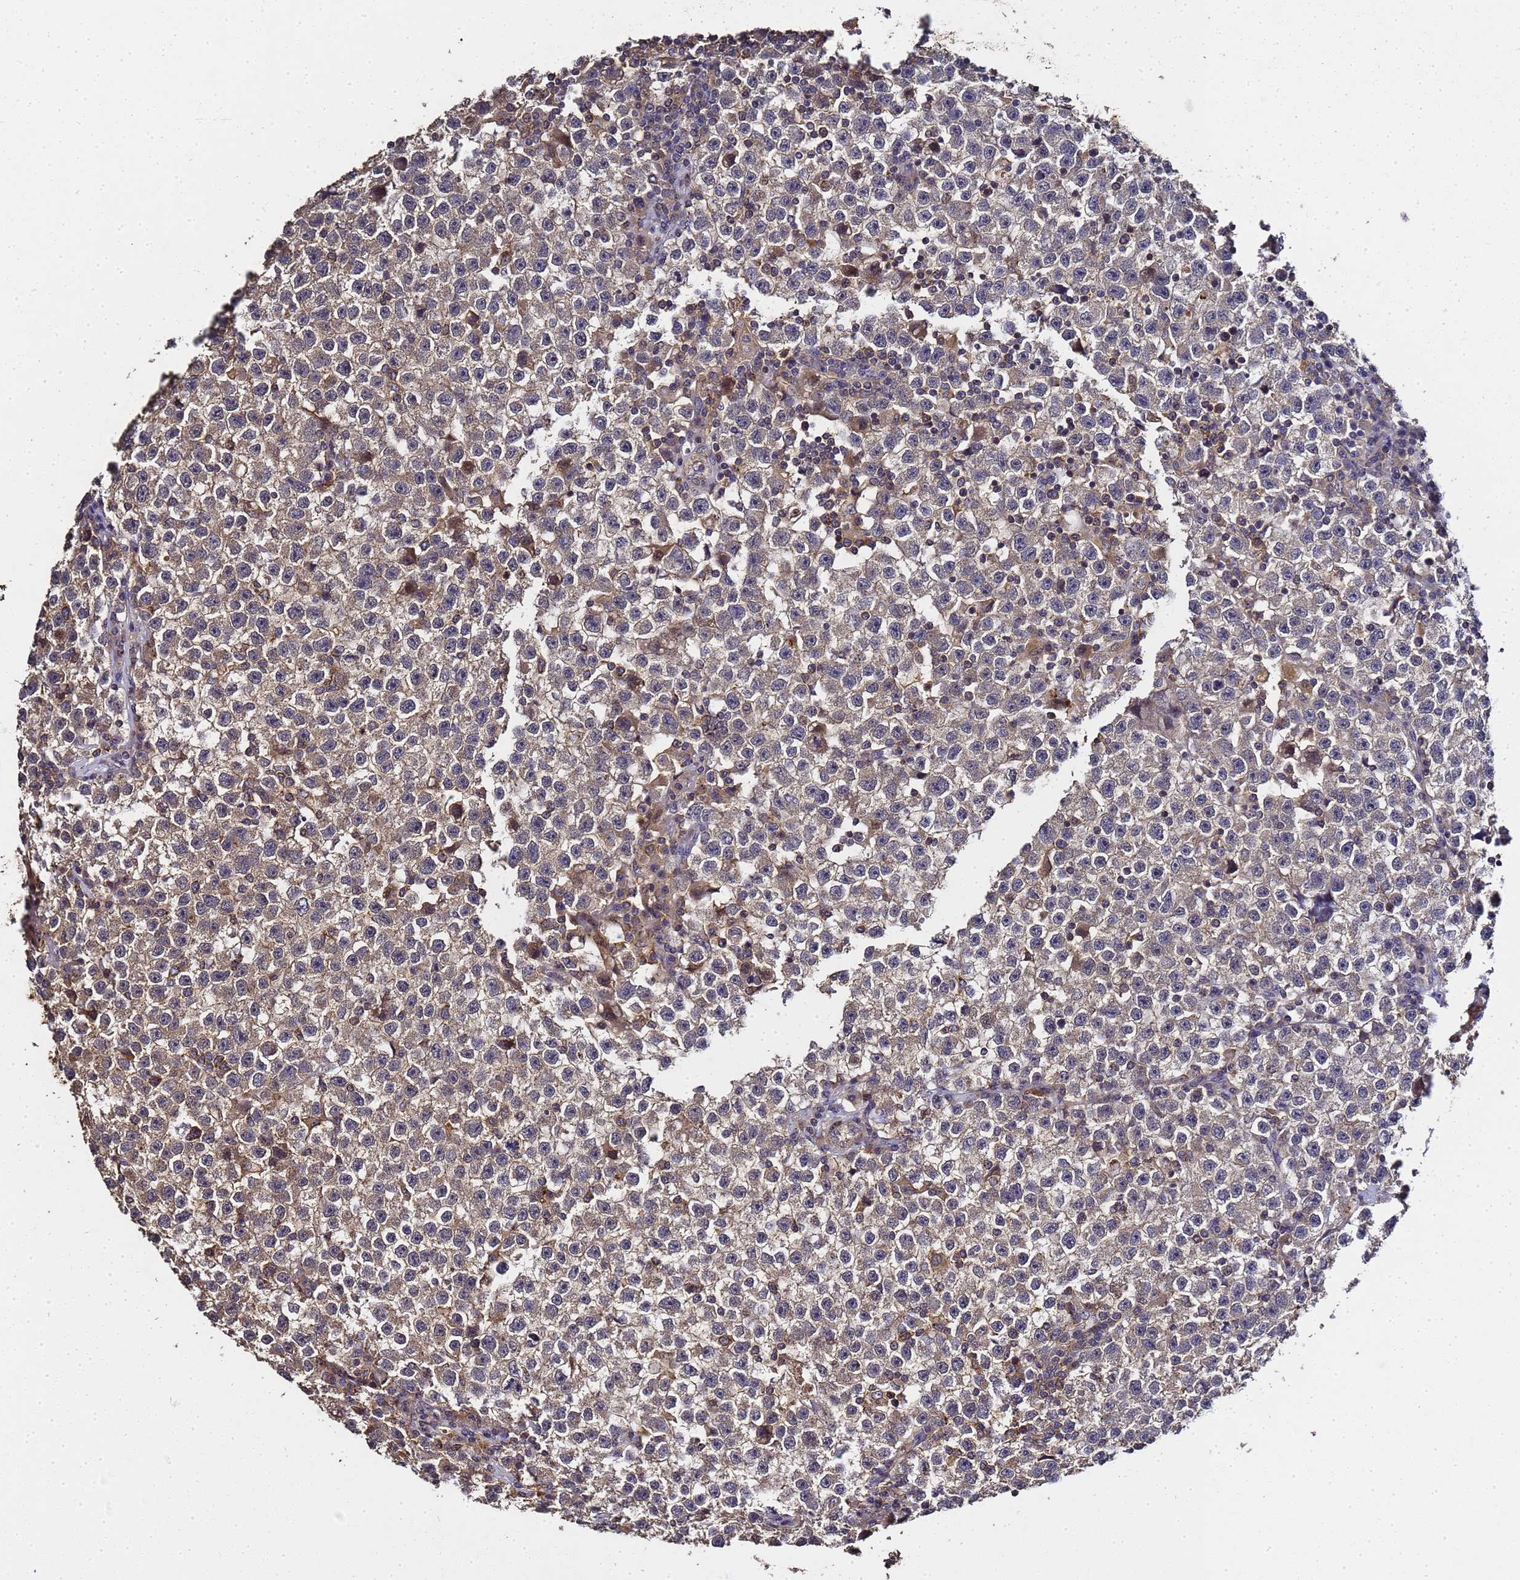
{"staining": {"intensity": "weak", "quantity": "25%-75%", "location": "cytoplasmic/membranous"}, "tissue": "testis cancer", "cell_type": "Tumor cells", "image_type": "cancer", "snomed": [{"axis": "morphology", "description": "Seminoma, NOS"}, {"axis": "topography", "description": "Testis"}], "caption": "Seminoma (testis) stained with a protein marker shows weak staining in tumor cells.", "gene": "LGI4", "patient": {"sex": "male", "age": 22}}